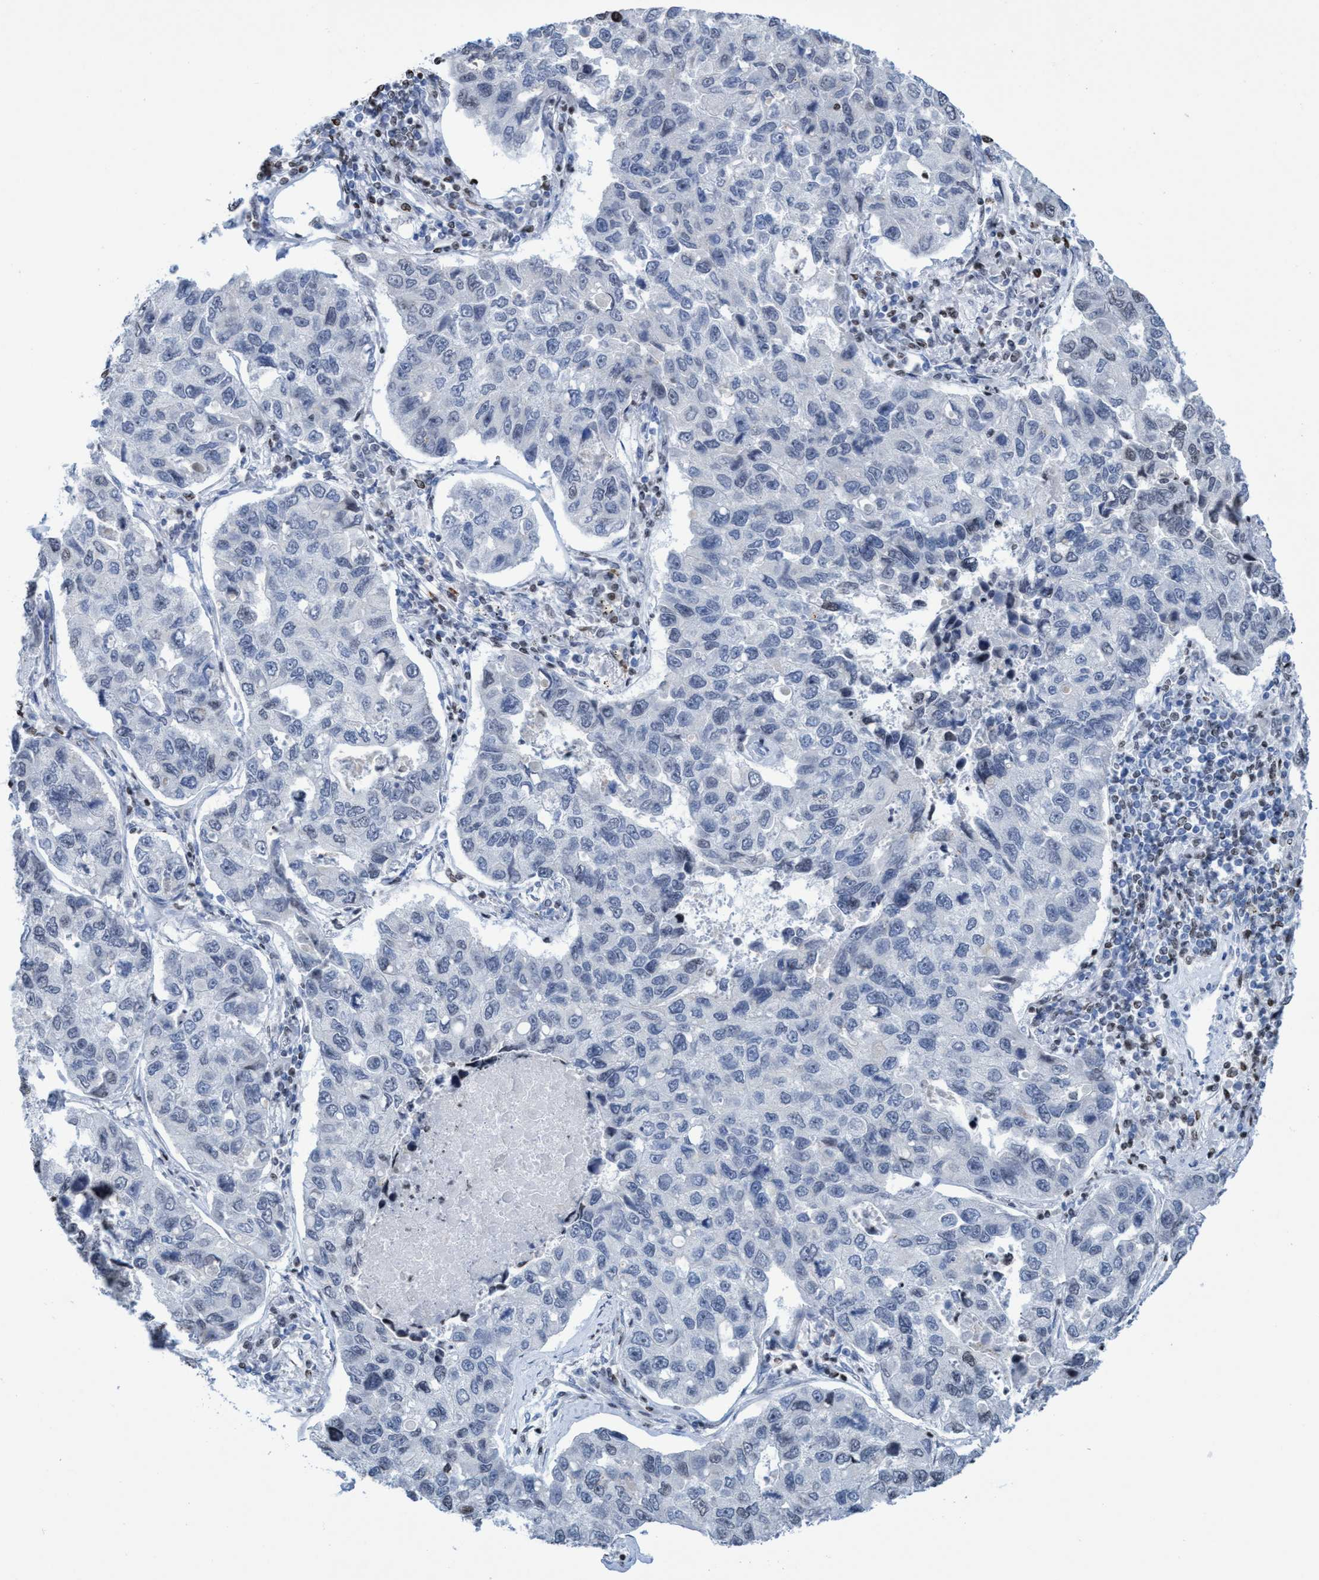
{"staining": {"intensity": "negative", "quantity": "none", "location": "none"}, "tissue": "lung cancer", "cell_type": "Tumor cells", "image_type": "cancer", "snomed": [{"axis": "morphology", "description": "Adenocarcinoma, NOS"}, {"axis": "topography", "description": "Lung"}], "caption": "Tumor cells show no significant expression in lung adenocarcinoma.", "gene": "CBX2", "patient": {"sex": "male", "age": 64}}